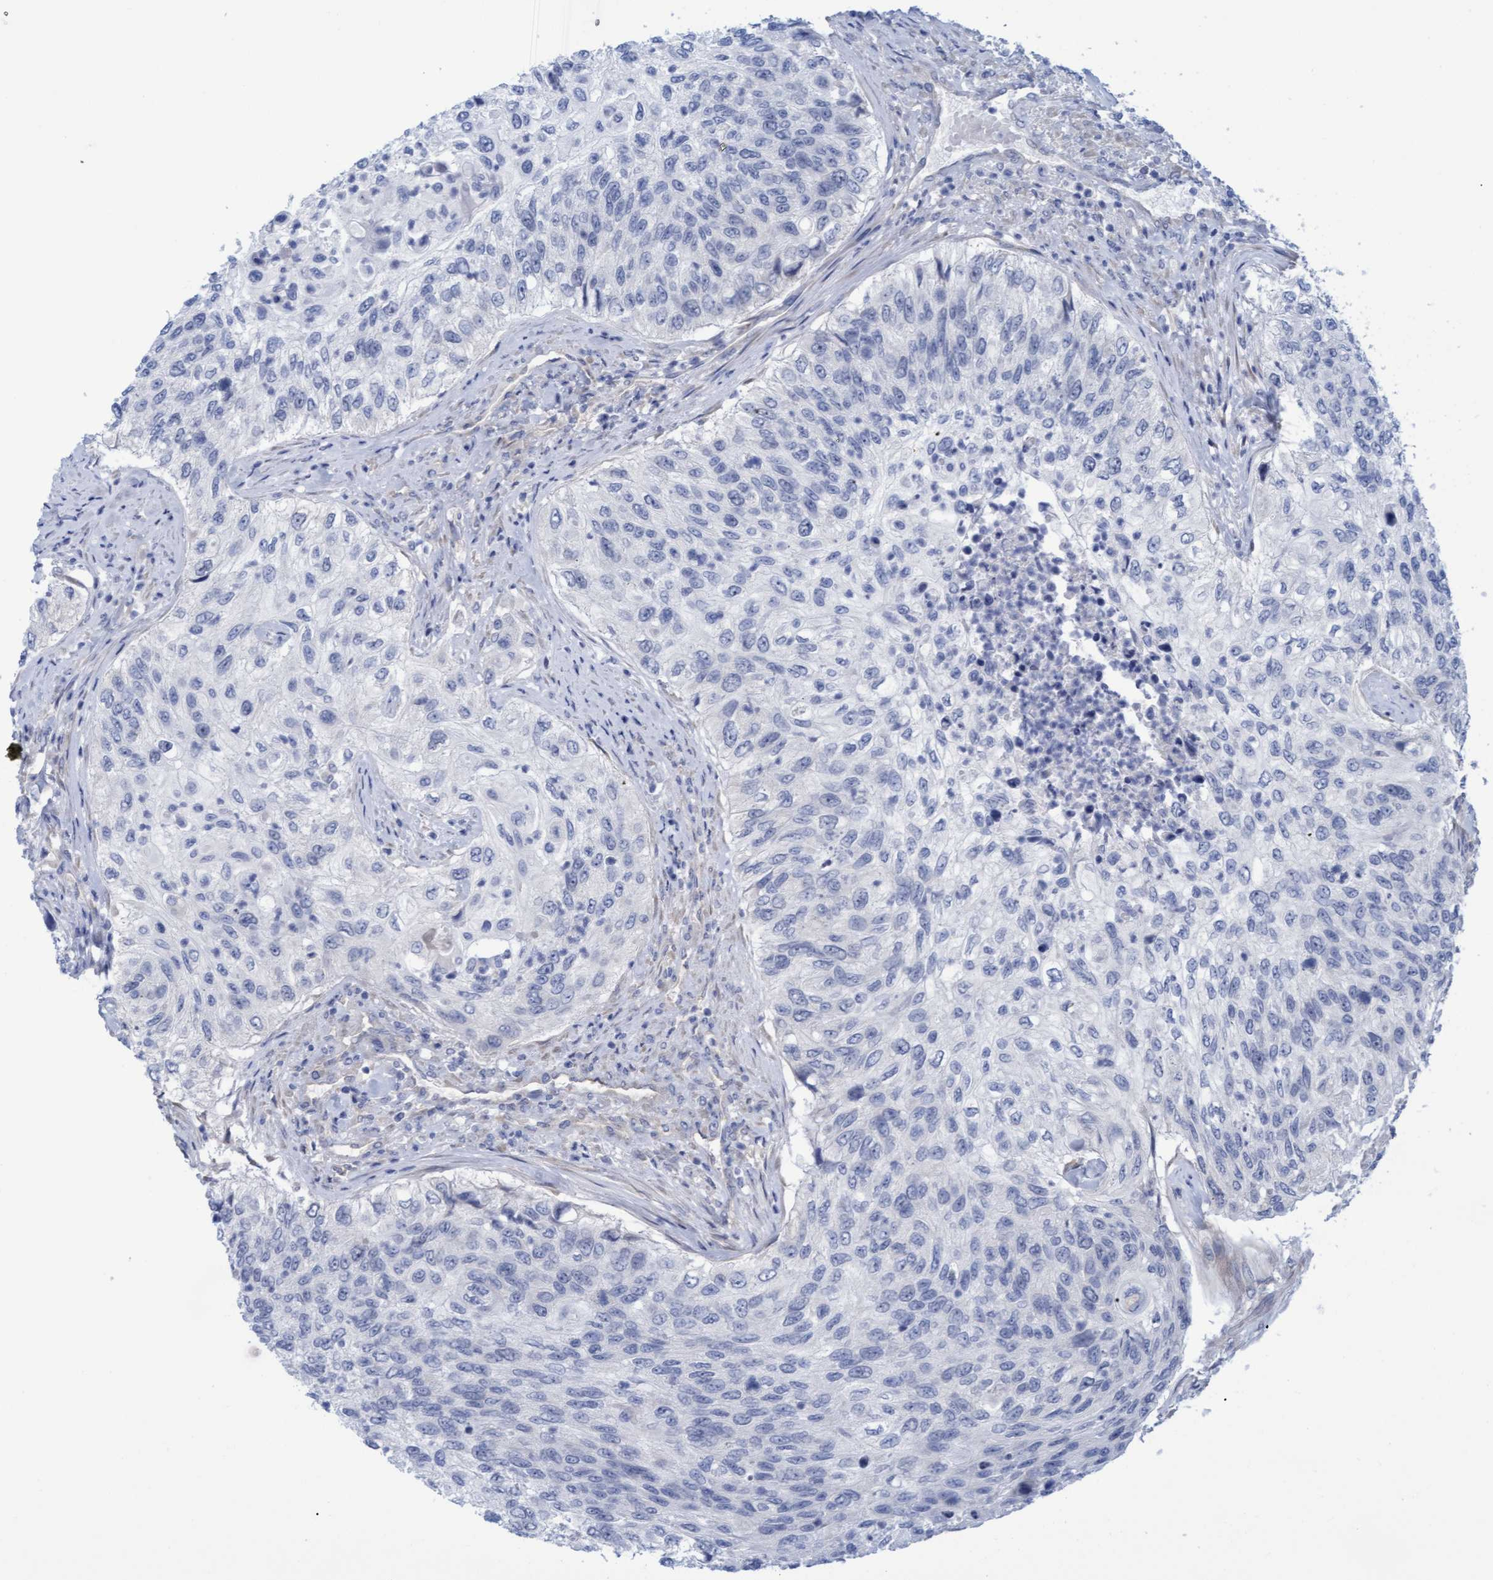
{"staining": {"intensity": "negative", "quantity": "none", "location": "none"}, "tissue": "urothelial cancer", "cell_type": "Tumor cells", "image_type": "cancer", "snomed": [{"axis": "morphology", "description": "Urothelial carcinoma, High grade"}, {"axis": "topography", "description": "Urinary bladder"}], "caption": "Immunohistochemical staining of human urothelial cancer shows no significant positivity in tumor cells.", "gene": "STXBP1", "patient": {"sex": "female", "age": 60}}